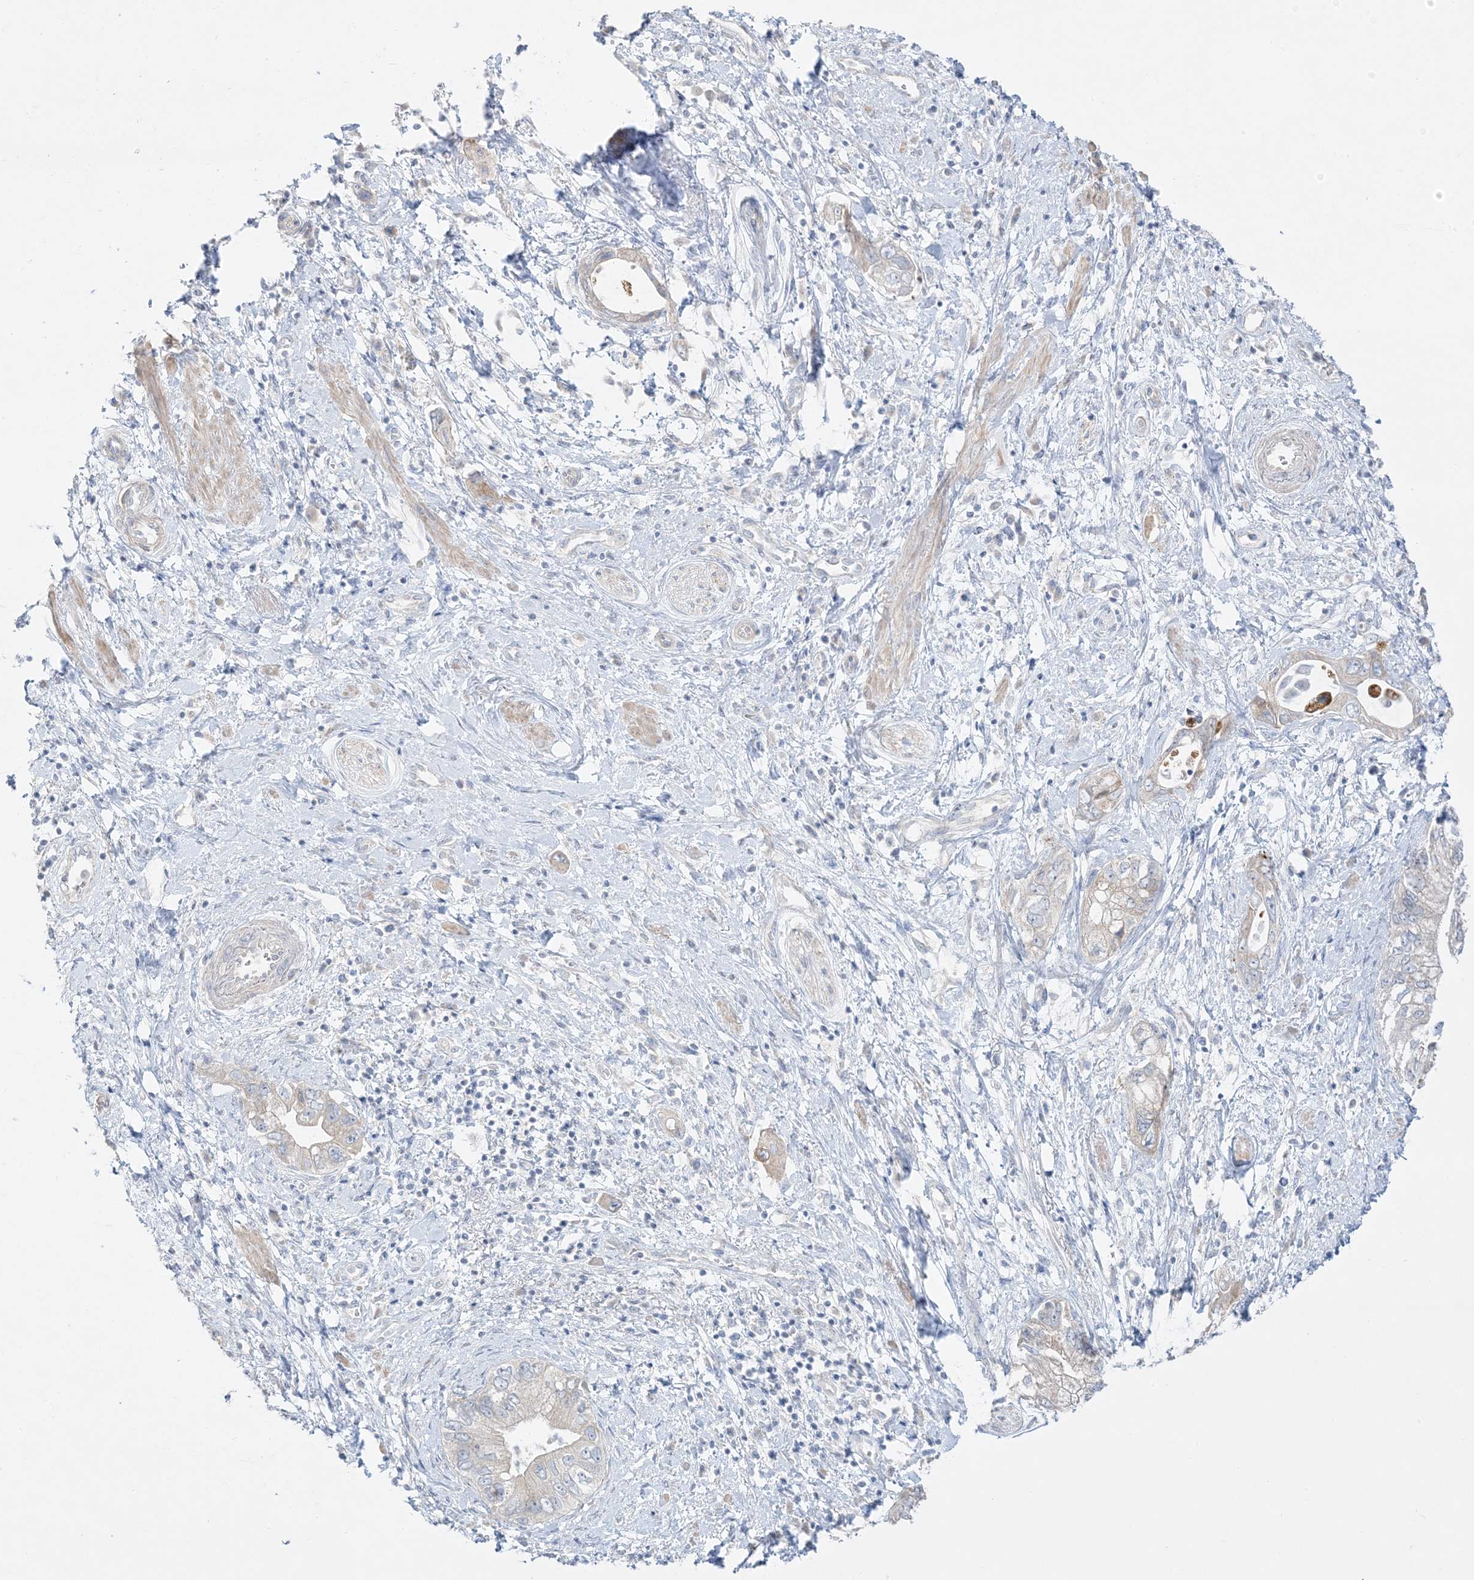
{"staining": {"intensity": "weak", "quantity": "<25%", "location": "cytoplasmic/membranous"}, "tissue": "pancreatic cancer", "cell_type": "Tumor cells", "image_type": "cancer", "snomed": [{"axis": "morphology", "description": "Adenocarcinoma, NOS"}, {"axis": "topography", "description": "Pancreas"}], "caption": "A high-resolution micrograph shows IHC staining of pancreatic adenocarcinoma, which shows no significant expression in tumor cells.", "gene": "FAM184A", "patient": {"sex": "female", "age": 73}}